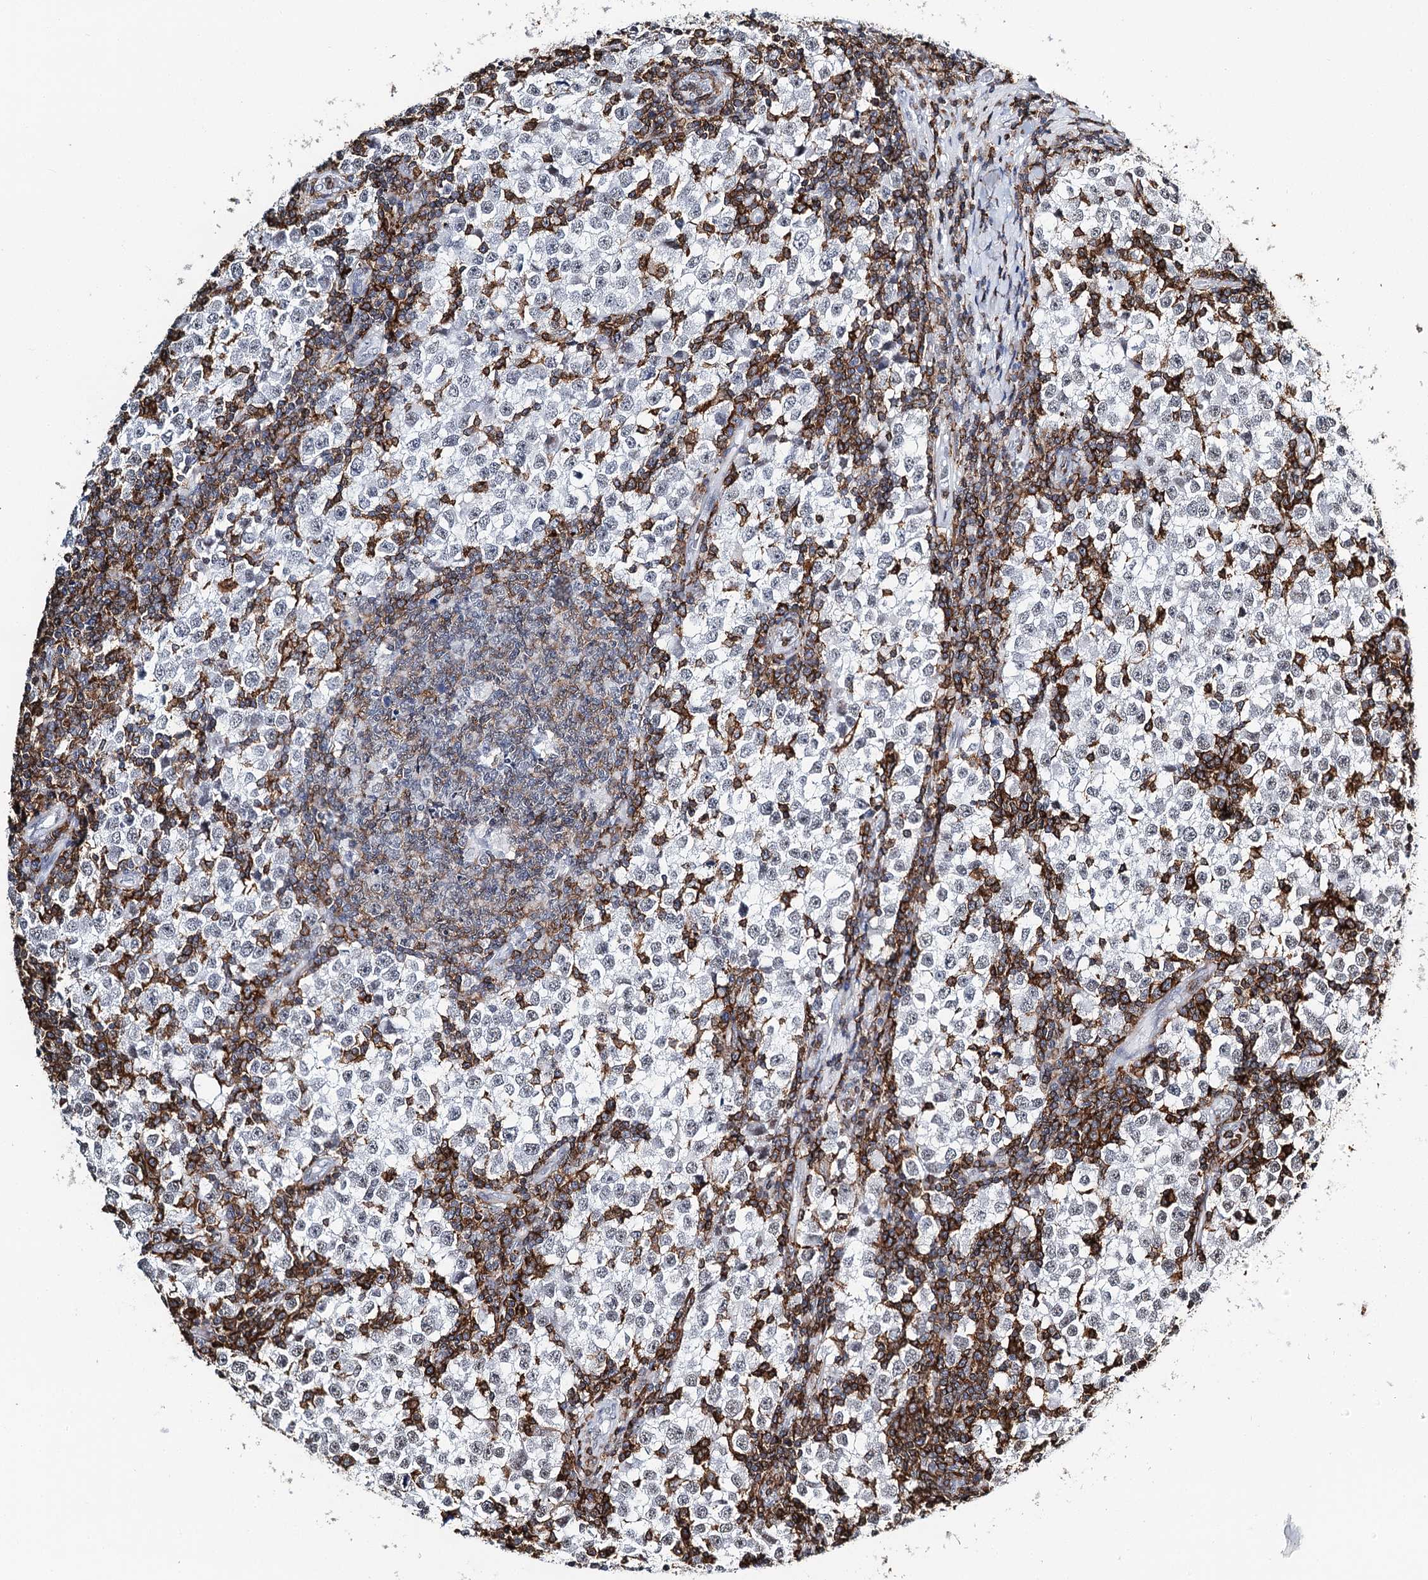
{"staining": {"intensity": "negative", "quantity": "none", "location": "none"}, "tissue": "testis cancer", "cell_type": "Tumor cells", "image_type": "cancer", "snomed": [{"axis": "morphology", "description": "Seminoma, NOS"}, {"axis": "topography", "description": "Testis"}], "caption": "DAB immunohistochemical staining of seminoma (testis) shows no significant staining in tumor cells.", "gene": "BARD1", "patient": {"sex": "male", "age": 65}}